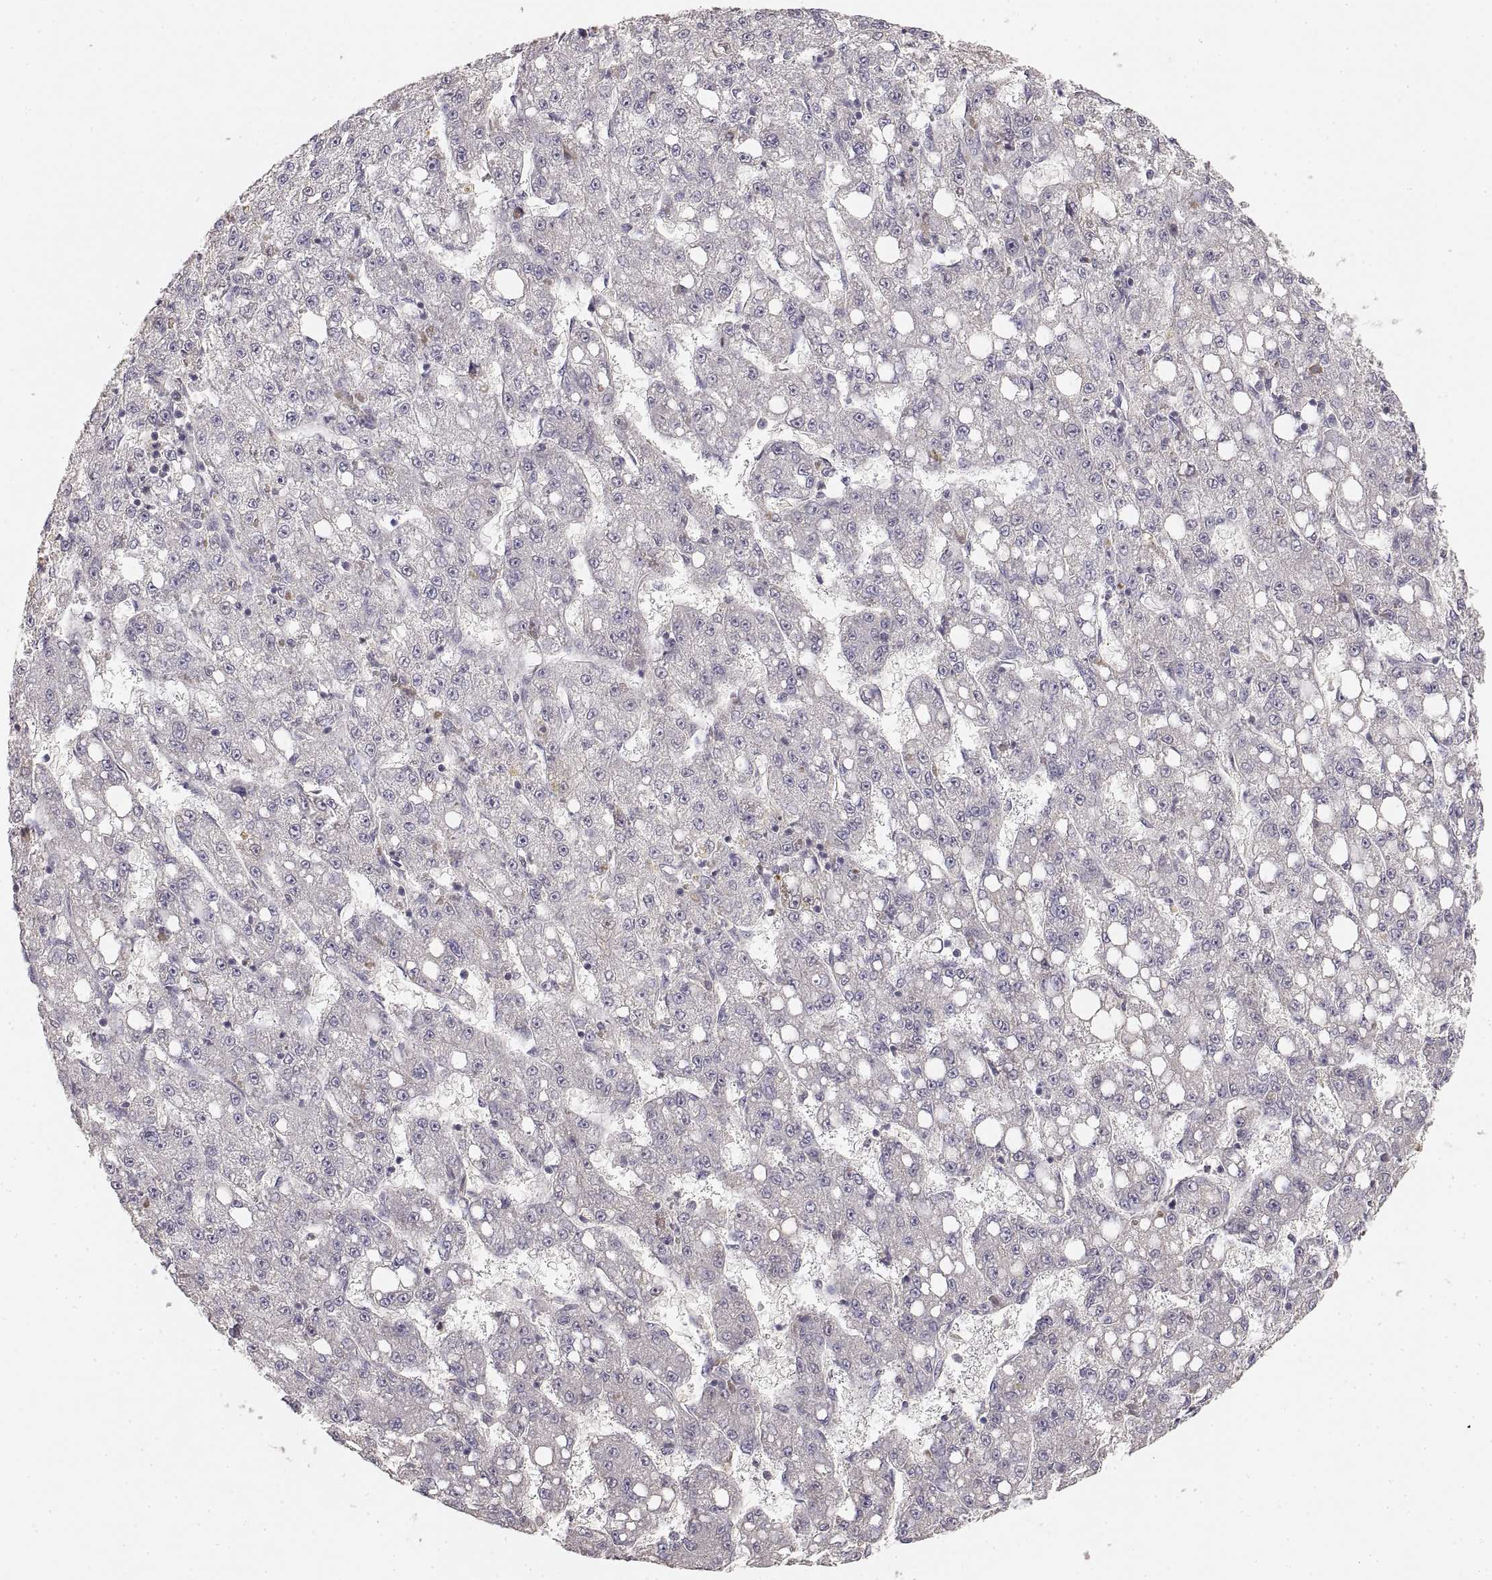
{"staining": {"intensity": "negative", "quantity": "none", "location": "none"}, "tissue": "liver cancer", "cell_type": "Tumor cells", "image_type": "cancer", "snomed": [{"axis": "morphology", "description": "Carcinoma, Hepatocellular, NOS"}, {"axis": "topography", "description": "Liver"}], "caption": "Immunohistochemistry image of neoplastic tissue: human liver cancer stained with DAB reveals no significant protein expression in tumor cells.", "gene": "RUNDC3A", "patient": {"sex": "female", "age": 65}}